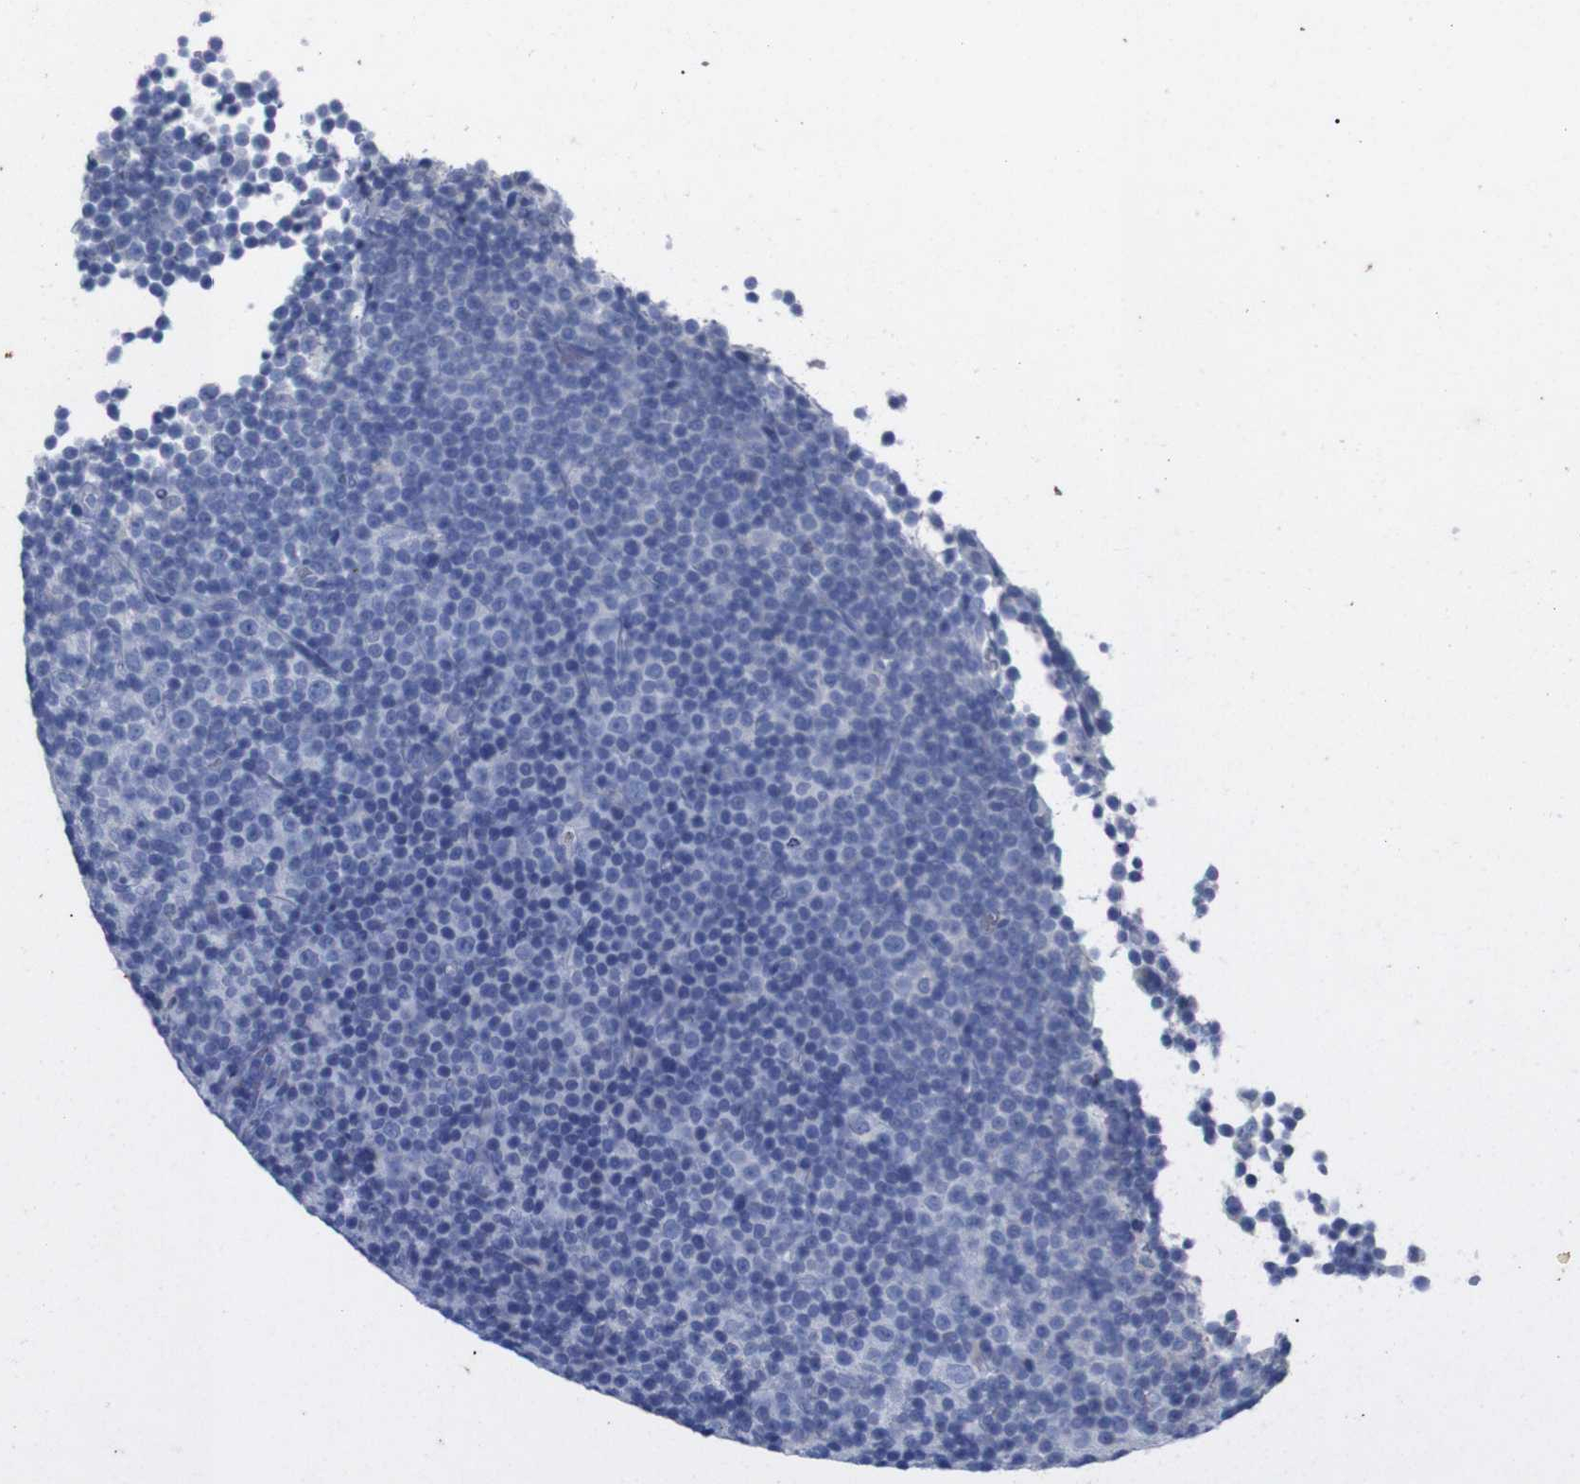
{"staining": {"intensity": "negative", "quantity": "none", "location": "none"}, "tissue": "lymphoma", "cell_type": "Tumor cells", "image_type": "cancer", "snomed": [{"axis": "morphology", "description": "Malignant lymphoma, non-Hodgkin's type, Low grade"}, {"axis": "topography", "description": "Lymph node"}], "caption": "Immunohistochemistry (IHC) photomicrograph of neoplastic tissue: lymphoma stained with DAB (3,3'-diaminobenzidine) exhibits no significant protein expression in tumor cells.", "gene": "GJB2", "patient": {"sex": "female", "age": 67}}